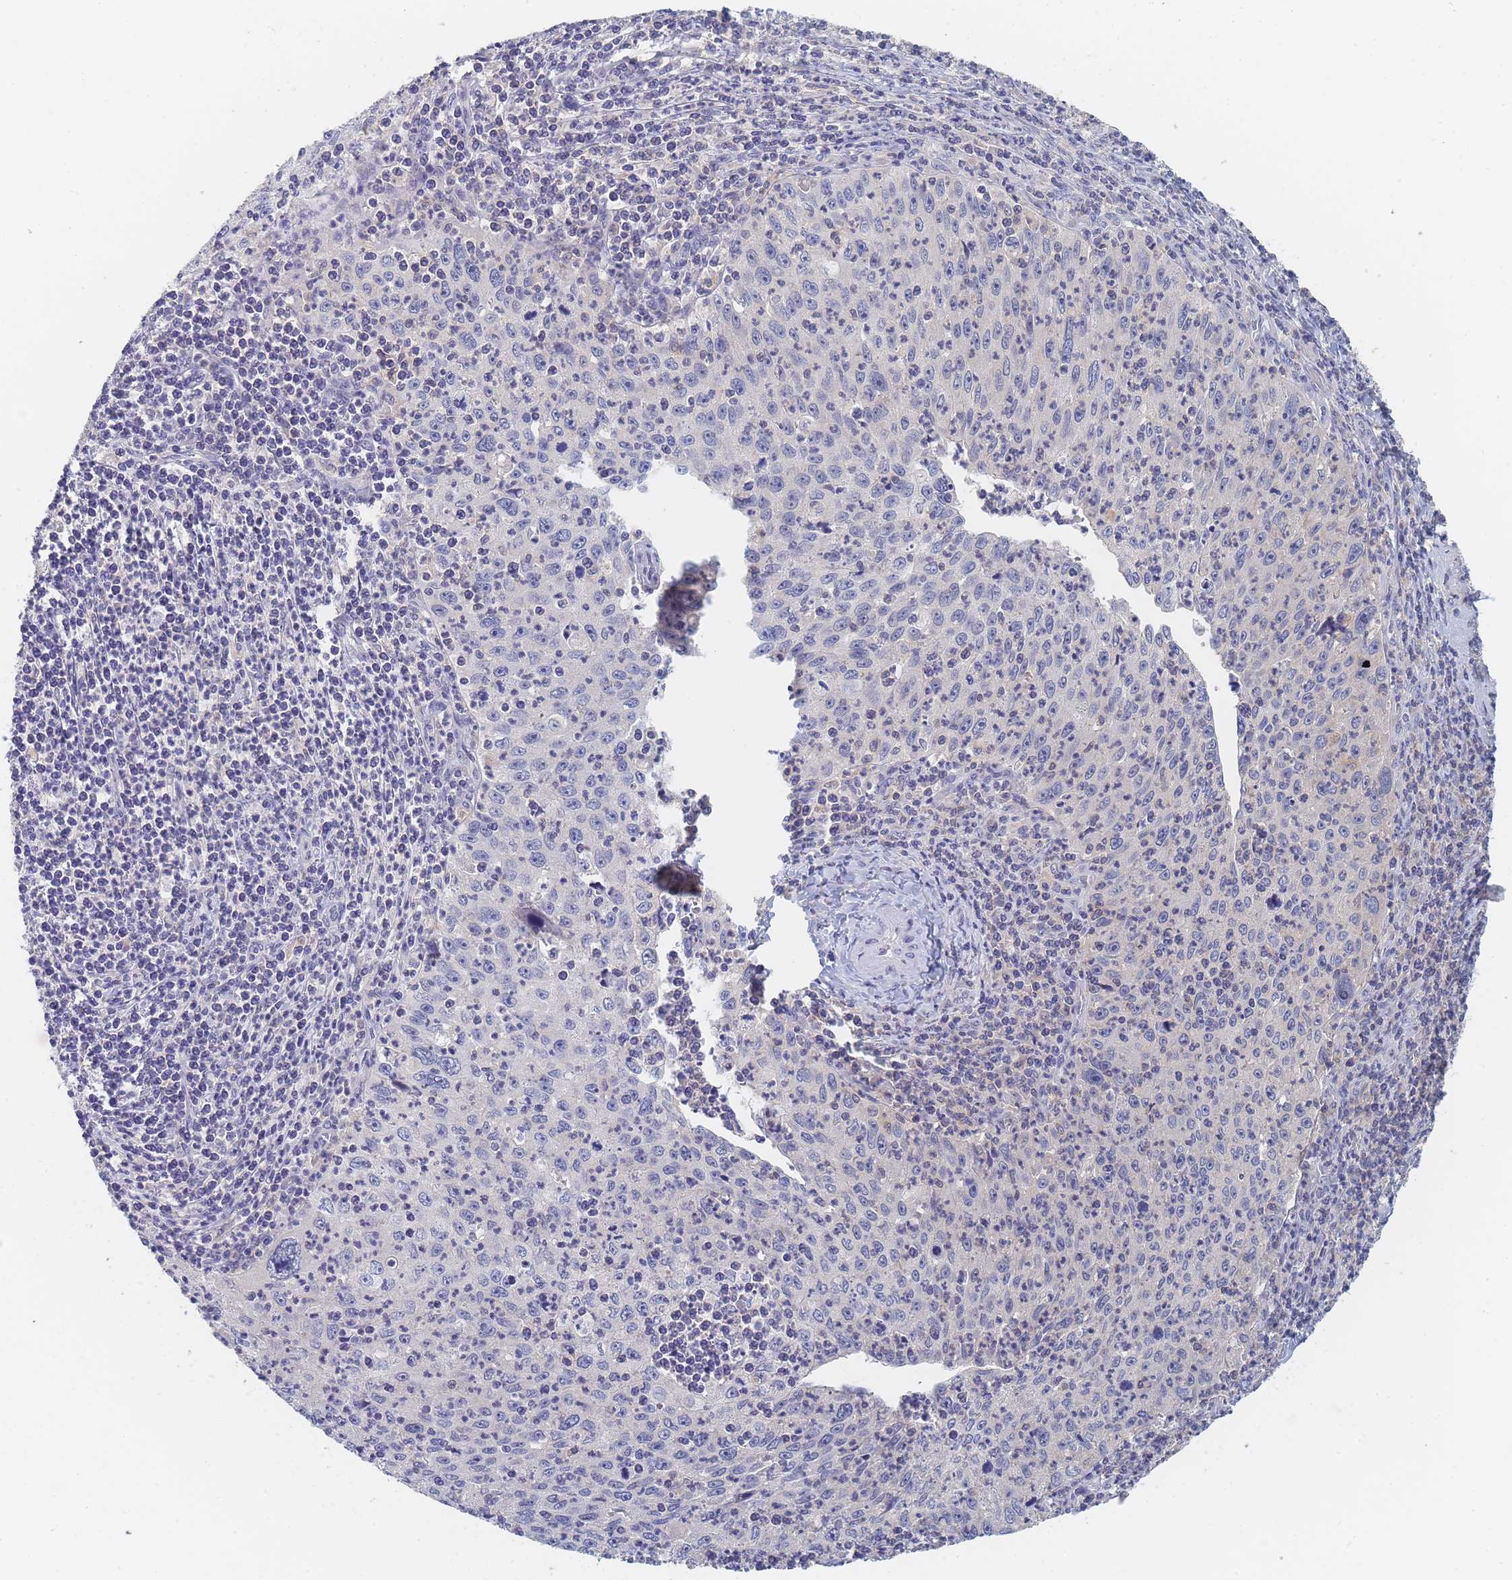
{"staining": {"intensity": "weak", "quantity": "25%-75%", "location": "cytoplasmic/membranous"}, "tissue": "cervical cancer", "cell_type": "Tumor cells", "image_type": "cancer", "snomed": [{"axis": "morphology", "description": "Squamous cell carcinoma, NOS"}, {"axis": "topography", "description": "Cervix"}], "caption": "The image exhibits immunohistochemical staining of cervical cancer (squamous cell carcinoma). There is weak cytoplasmic/membranous staining is appreciated in approximately 25%-75% of tumor cells.", "gene": "PPP6C", "patient": {"sex": "female", "age": 30}}